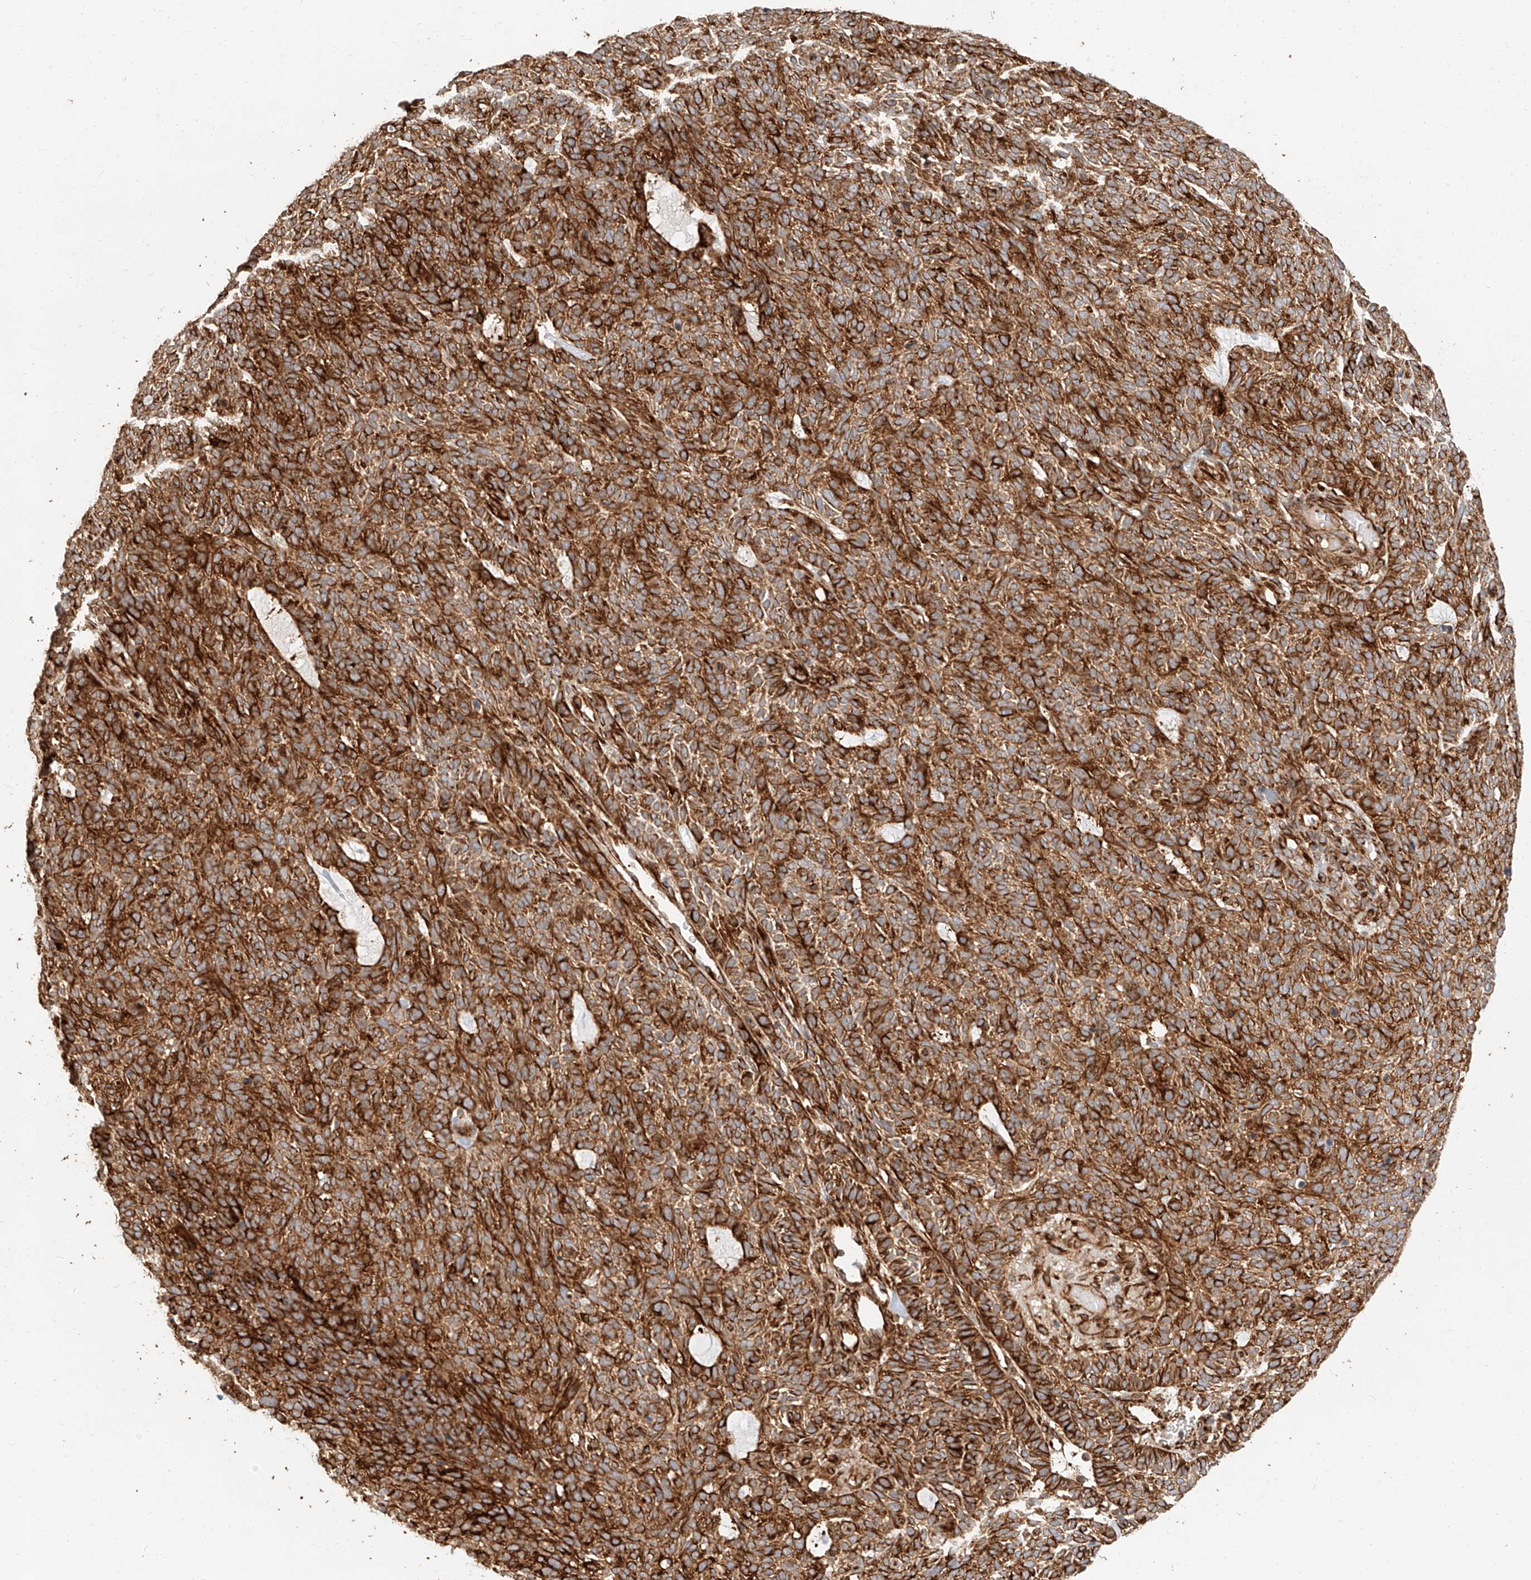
{"staining": {"intensity": "strong", "quantity": ">75%", "location": "cytoplasmic/membranous"}, "tissue": "skin cancer", "cell_type": "Tumor cells", "image_type": "cancer", "snomed": [{"axis": "morphology", "description": "Squamous cell carcinoma, NOS"}, {"axis": "topography", "description": "Skin"}], "caption": "IHC of squamous cell carcinoma (skin) demonstrates high levels of strong cytoplasmic/membranous staining in about >75% of tumor cells.", "gene": "NAP1L1", "patient": {"sex": "female", "age": 90}}